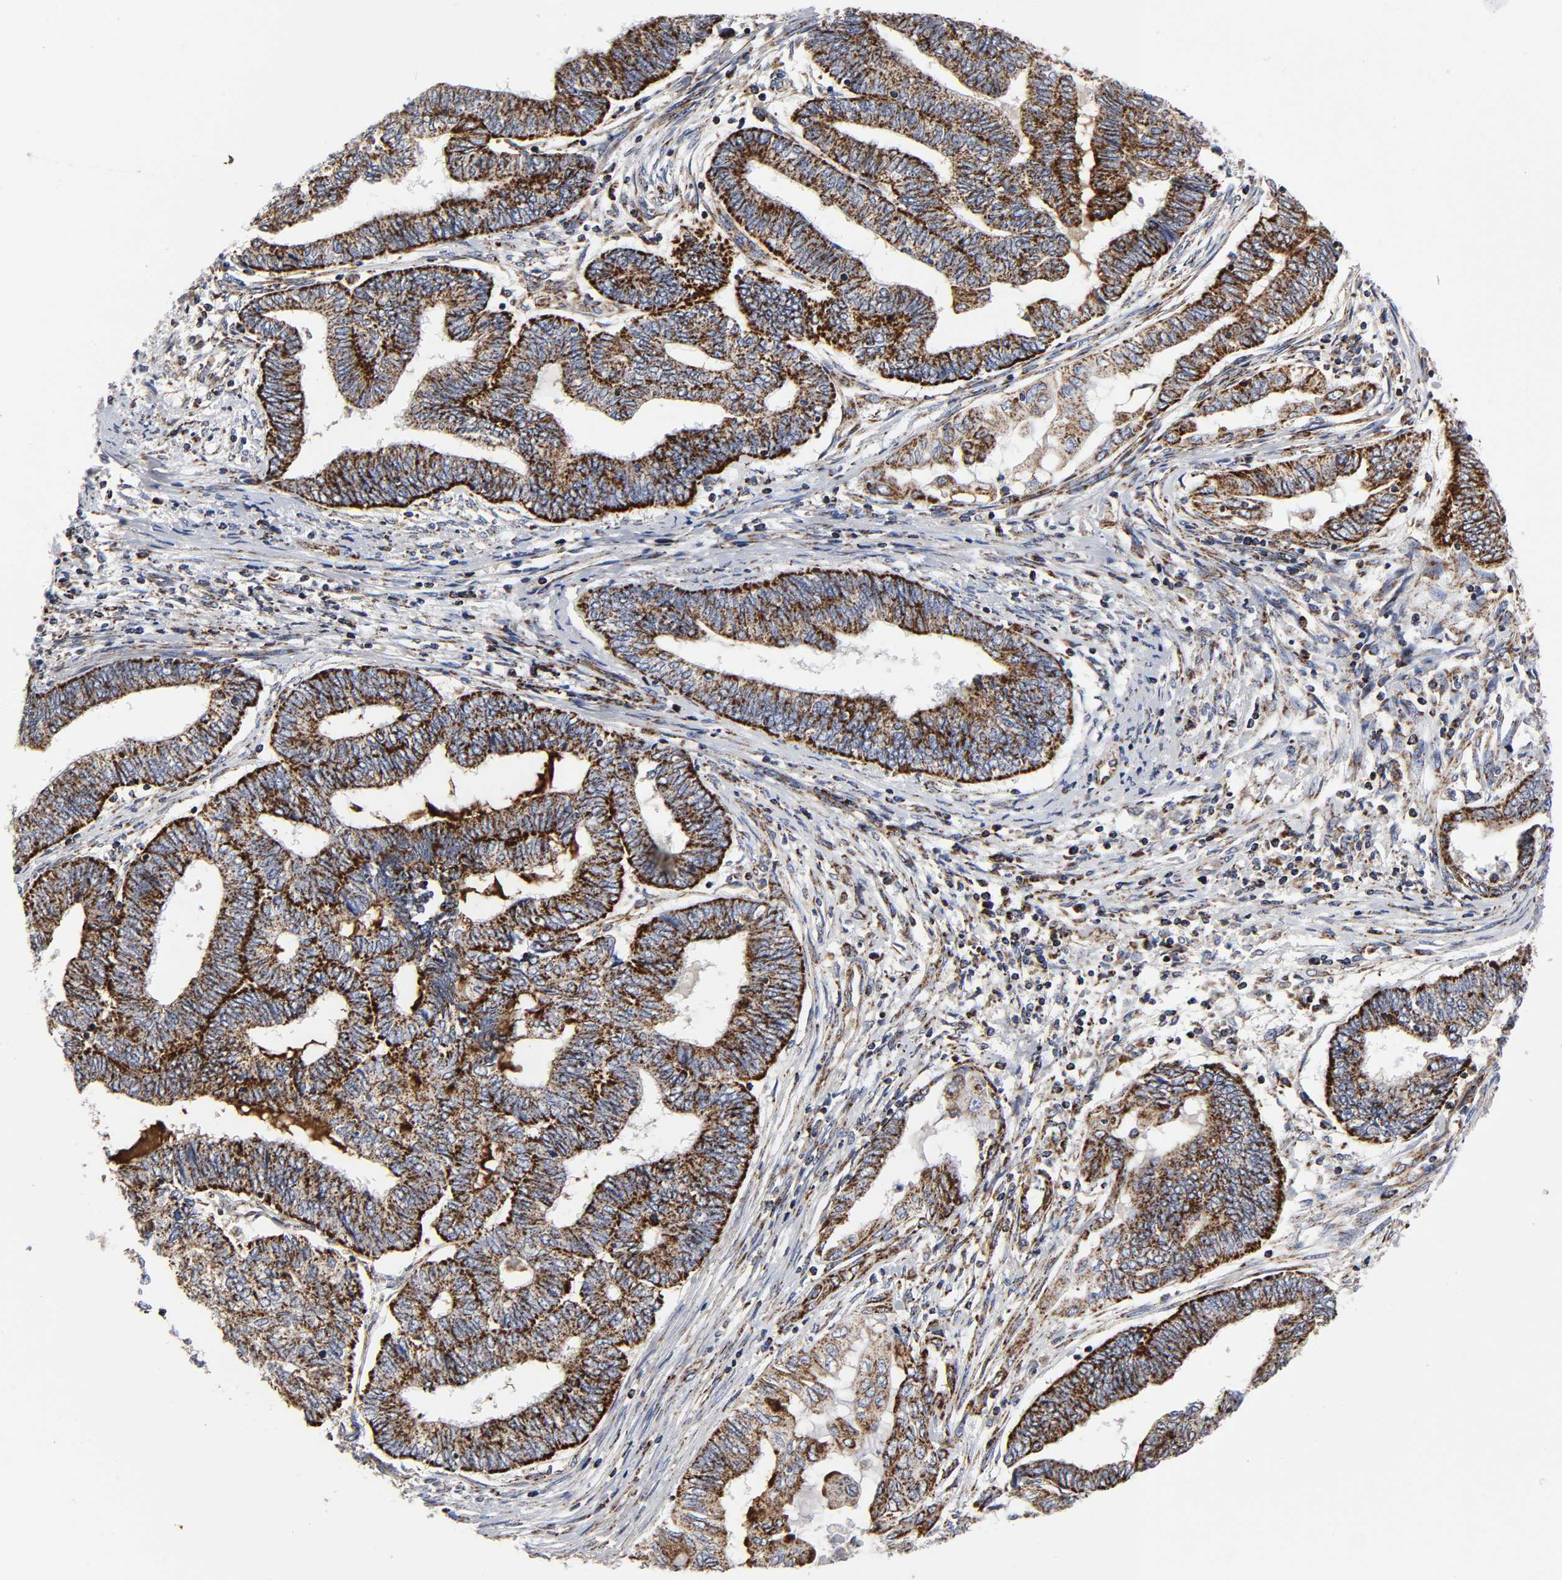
{"staining": {"intensity": "strong", "quantity": ">75%", "location": "cytoplasmic/membranous"}, "tissue": "endometrial cancer", "cell_type": "Tumor cells", "image_type": "cancer", "snomed": [{"axis": "morphology", "description": "Adenocarcinoma, NOS"}, {"axis": "topography", "description": "Uterus"}, {"axis": "topography", "description": "Endometrium"}], "caption": "This photomicrograph demonstrates immunohistochemistry (IHC) staining of human adenocarcinoma (endometrial), with high strong cytoplasmic/membranous positivity in approximately >75% of tumor cells.", "gene": "AOPEP", "patient": {"sex": "female", "age": 70}}